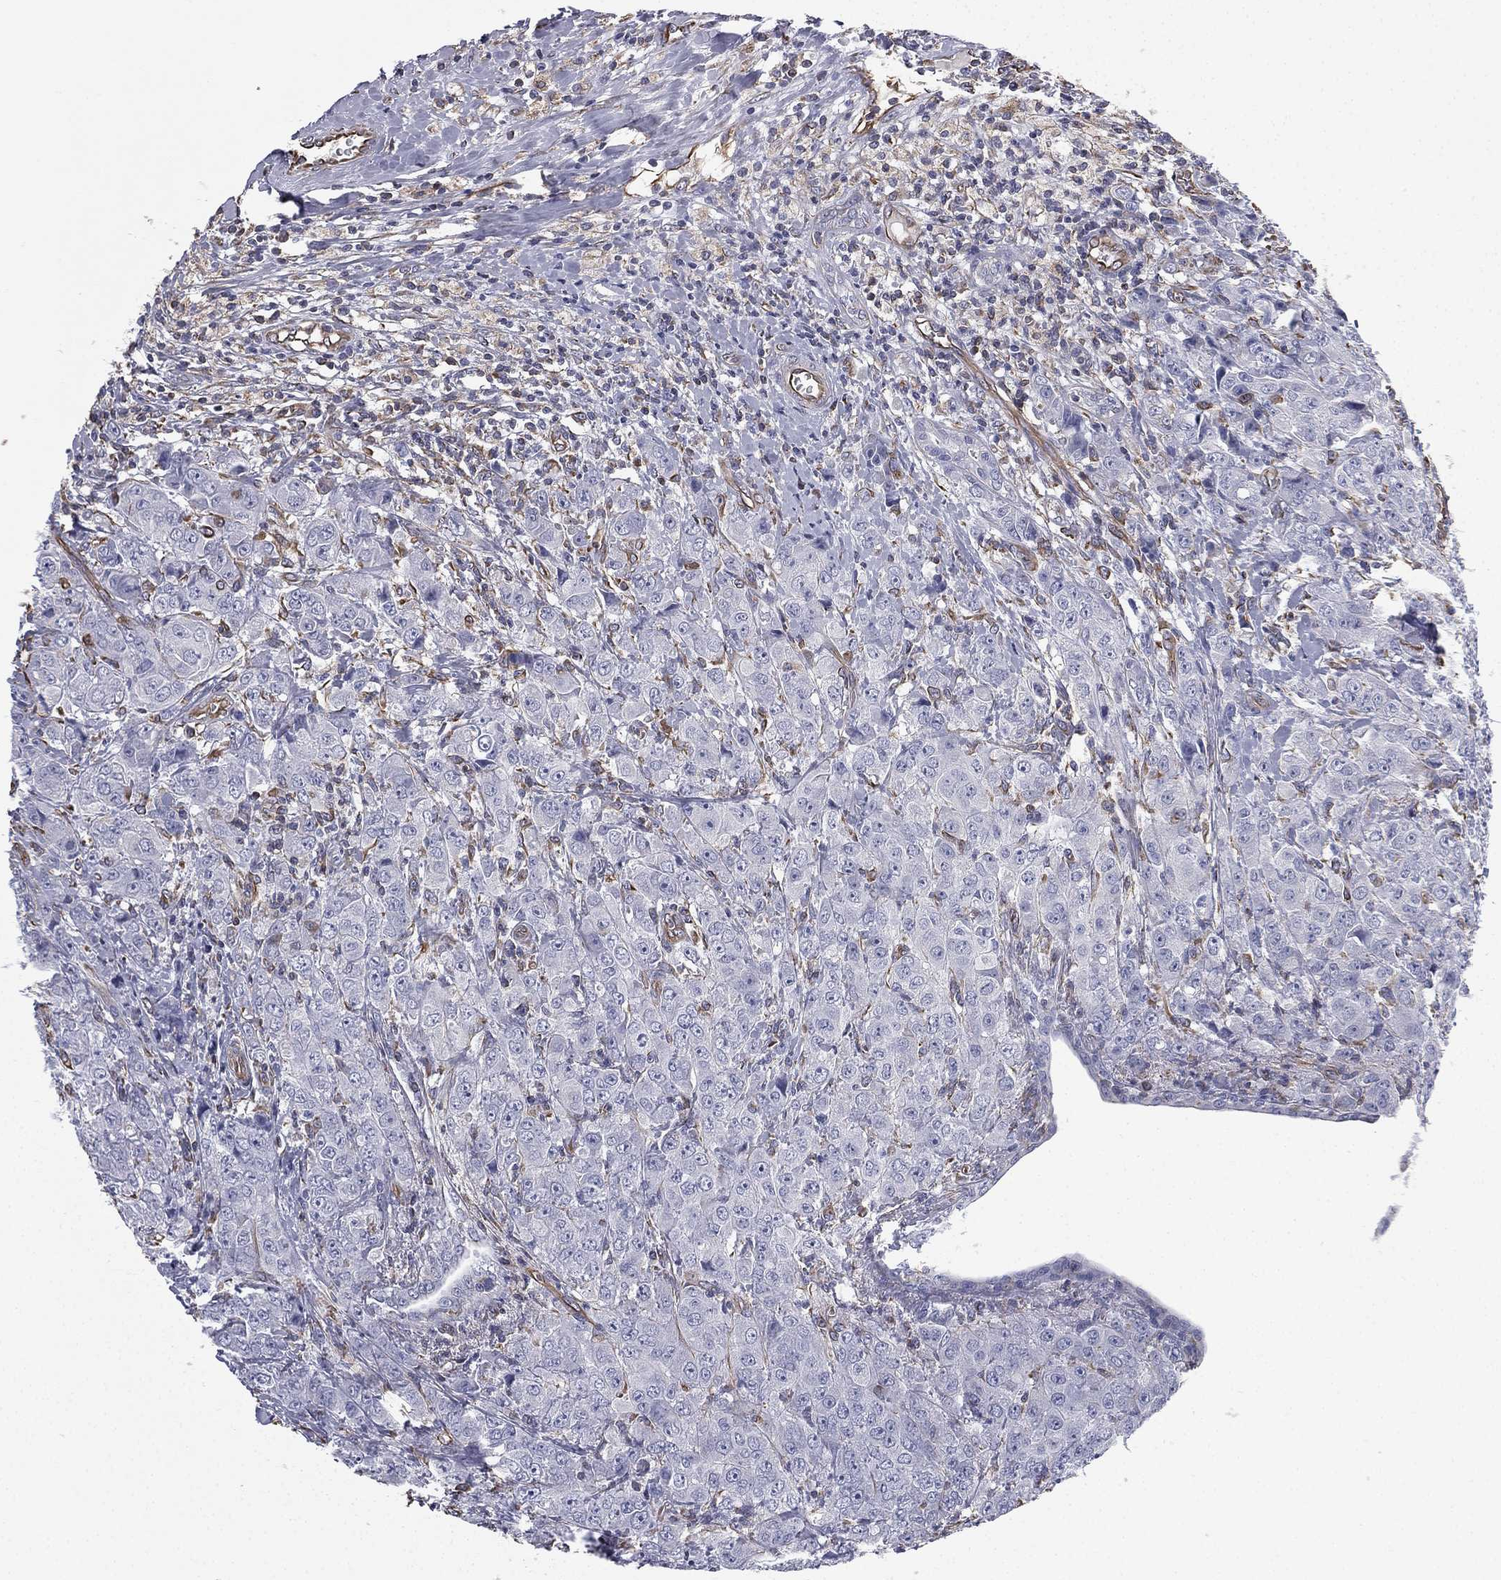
{"staining": {"intensity": "negative", "quantity": "none", "location": "none"}, "tissue": "breast cancer", "cell_type": "Tumor cells", "image_type": "cancer", "snomed": [{"axis": "morphology", "description": "Duct carcinoma"}, {"axis": "topography", "description": "Breast"}], "caption": "There is no significant expression in tumor cells of infiltrating ductal carcinoma (breast).", "gene": "SCUBE1", "patient": {"sex": "female", "age": 43}}